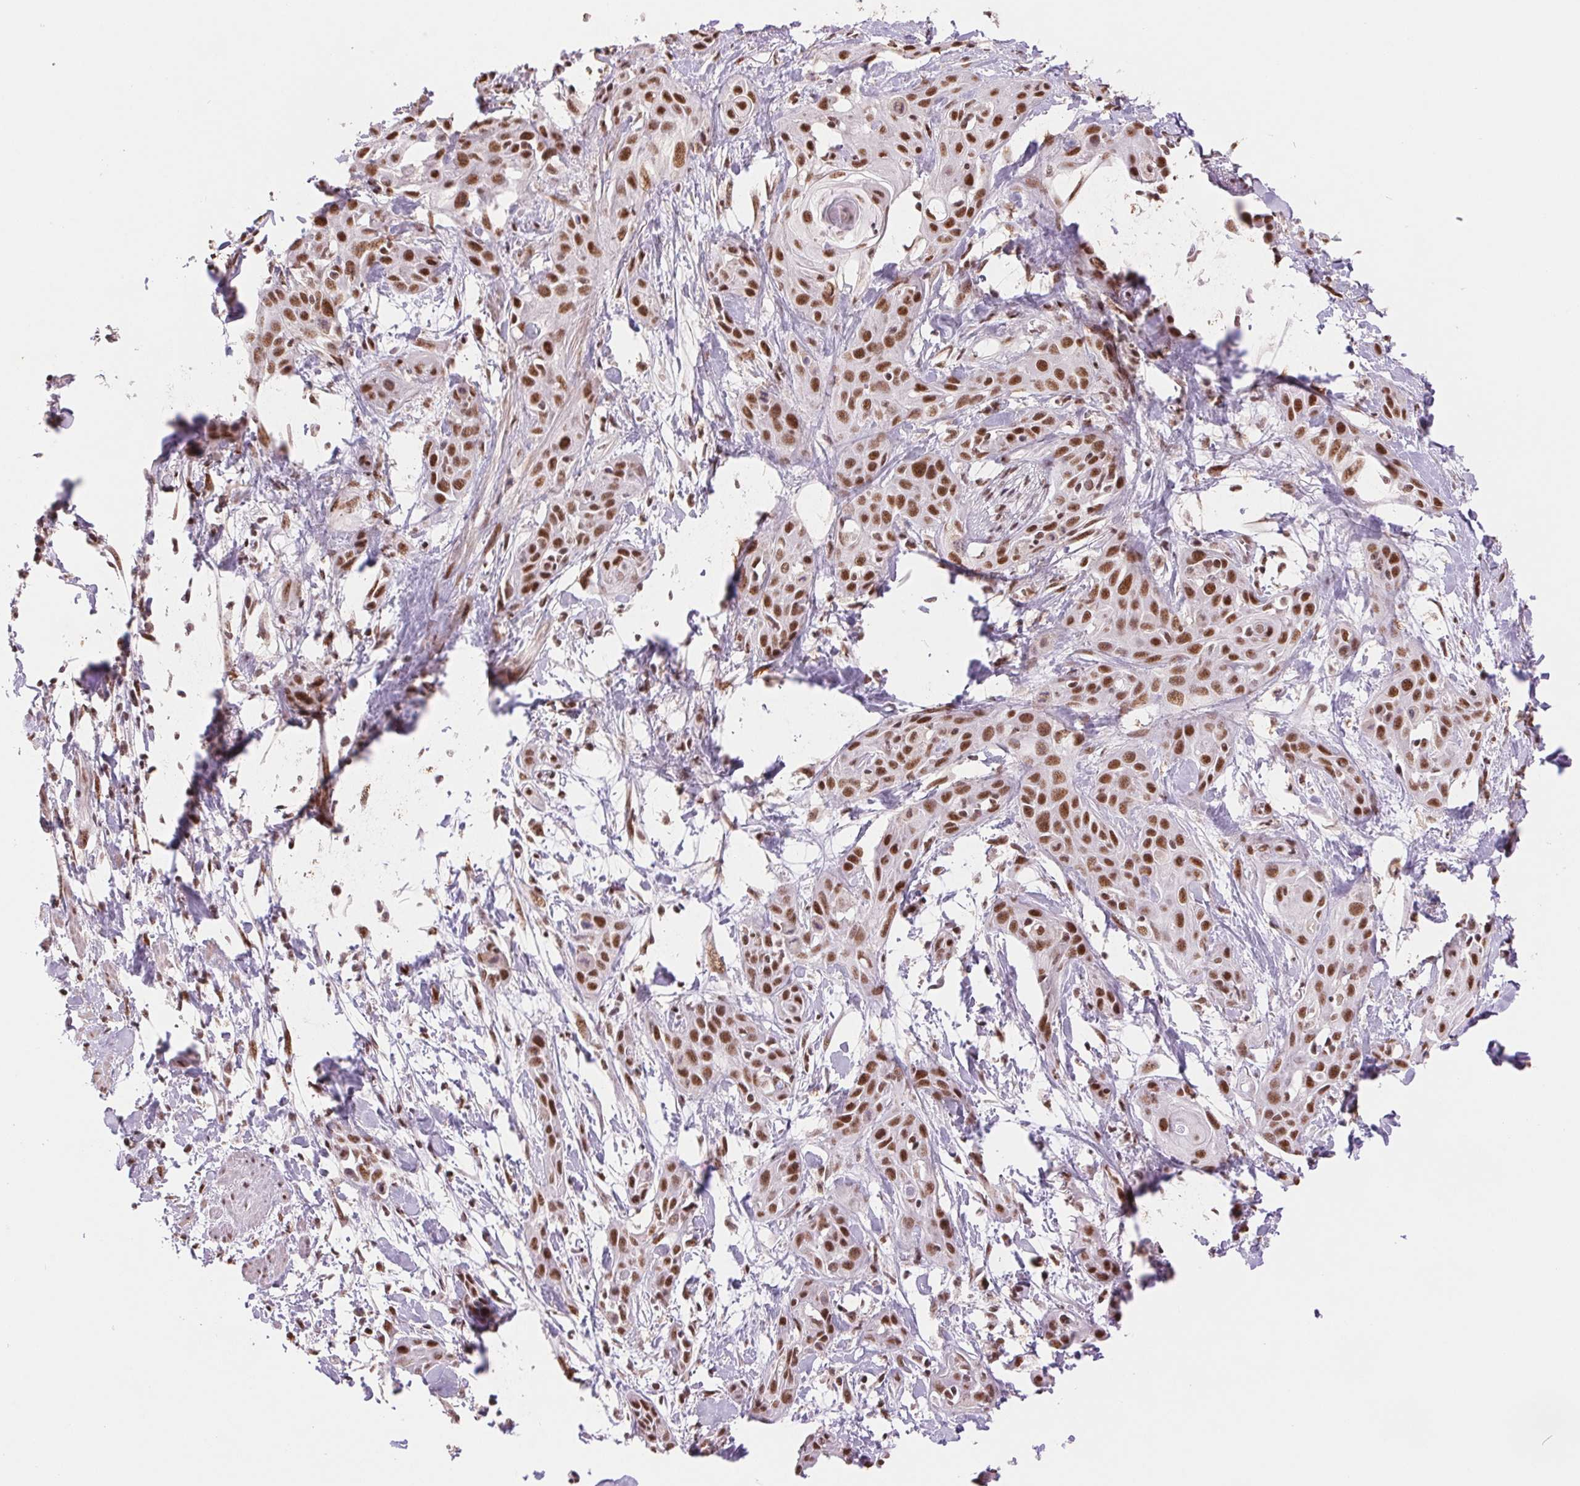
{"staining": {"intensity": "strong", "quantity": ">75%", "location": "nuclear"}, "tissue": "skin cancer", "cell_type": "Tumor cells", "image_type": "cancer", "snomed": [{"axis": "morphology", "description": "Squamous cell carcinoma, NOS"}, {"axis": "topography", "description": "Skin"}, {"axis": "topography", "description": "Anal"}], "caption": "Skin cancer (squamous cell carcinoma) was stained to show a protein in brown. There is high levels of strong nuclear expression in approximately >75% of tumor cells.", "gene": "SREK1", "patient": {"sex": "male", "age": 64}}